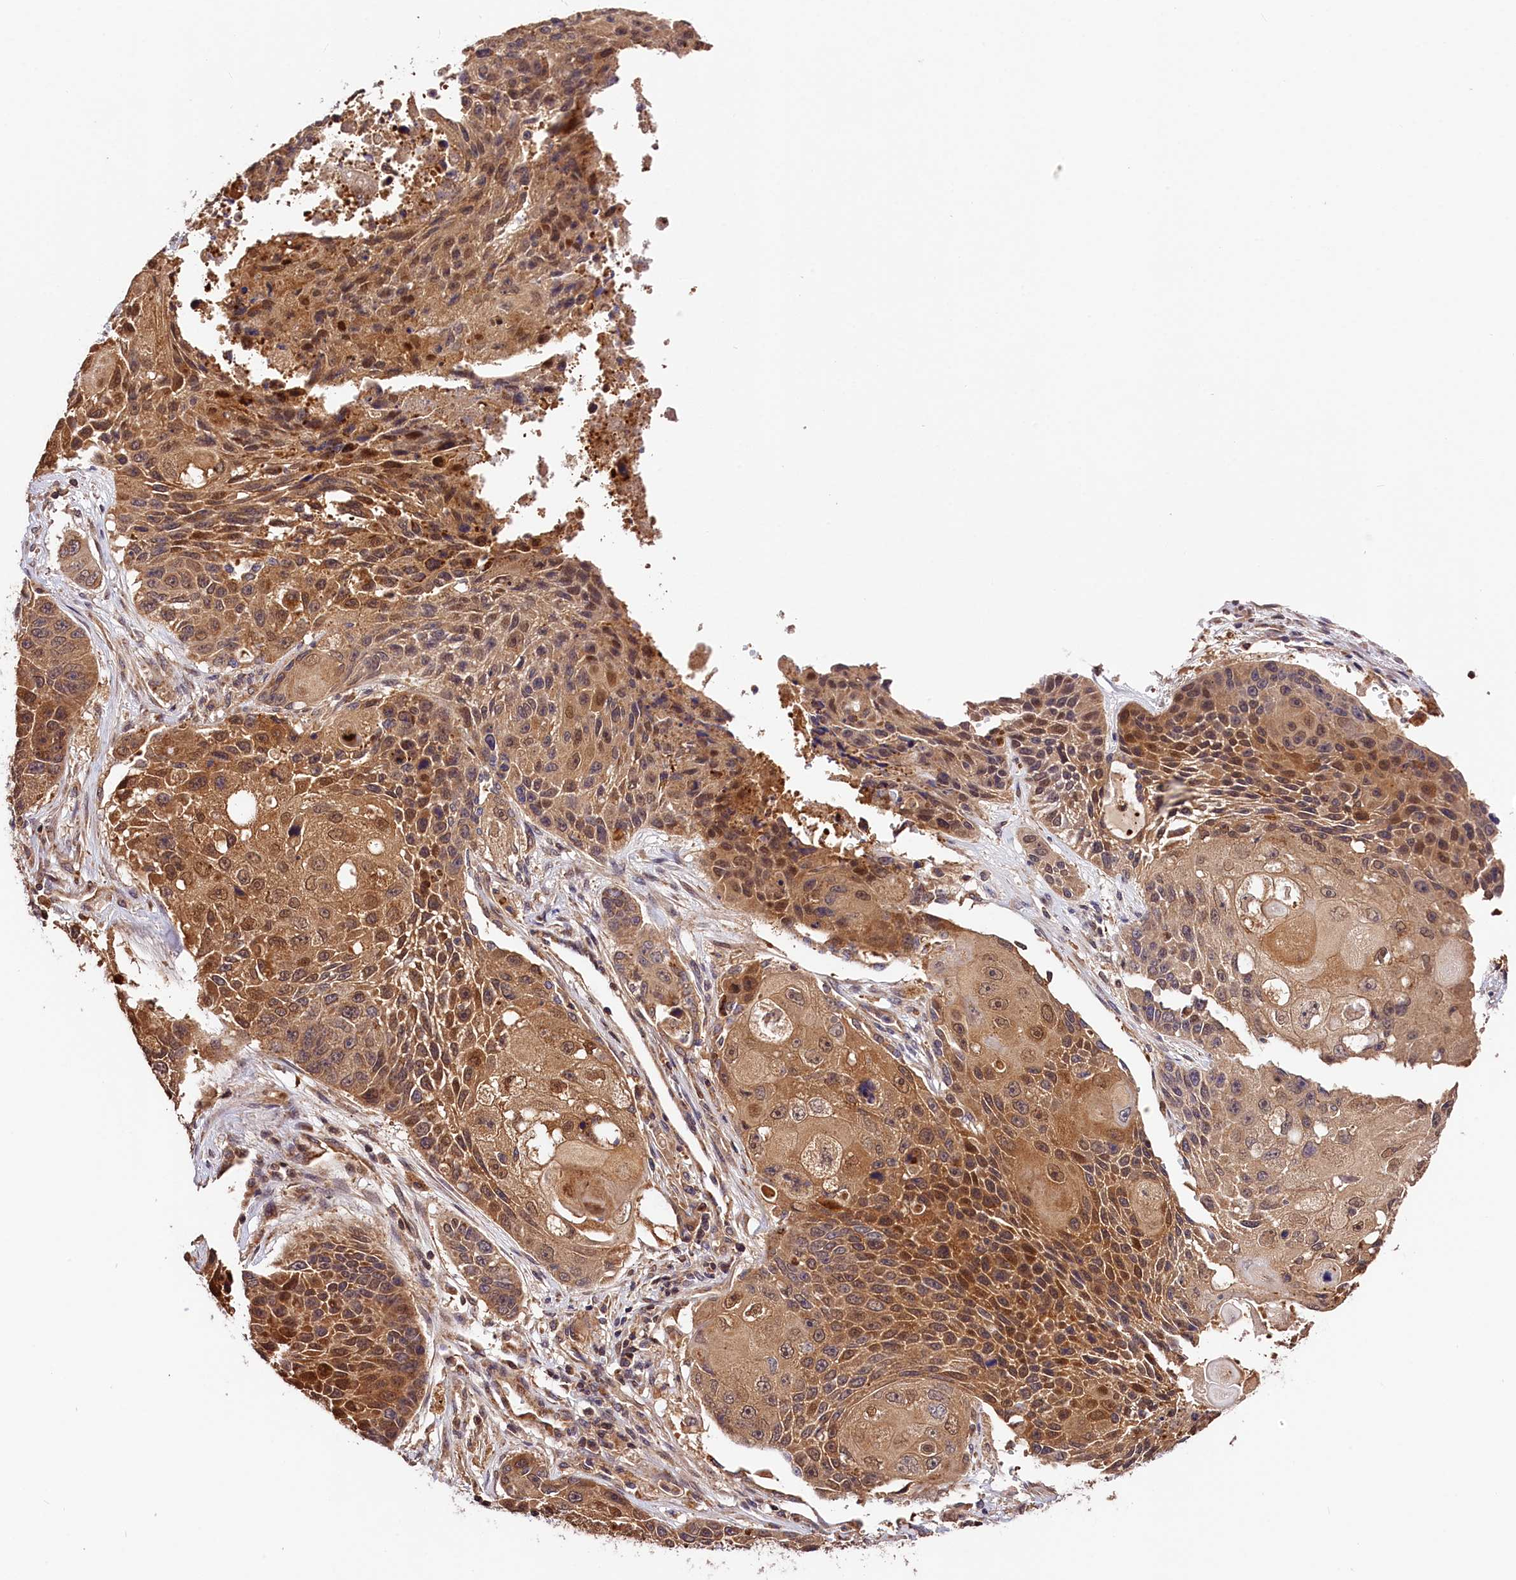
{"staining": {"intensity": "moderate", "quantity": ">75%", "location": "cytoplasmic/membranous,nuclear"}, "tissue": "lung cancer", "cell_type": "Tumor cells", "image_type": "cancer", "snomed": [{"axis": "morphology", "description": "Squamous cell carcinoma, NOS"}, {"axis": "topography", "description": "Lung"}], "caption": "Human squamous cell carcinoma (lung) stained with a protein marker exhibits moderate staining in tumor cells.", "gene": "KPTN", "patient": {"sex": "male", "age": 61}}